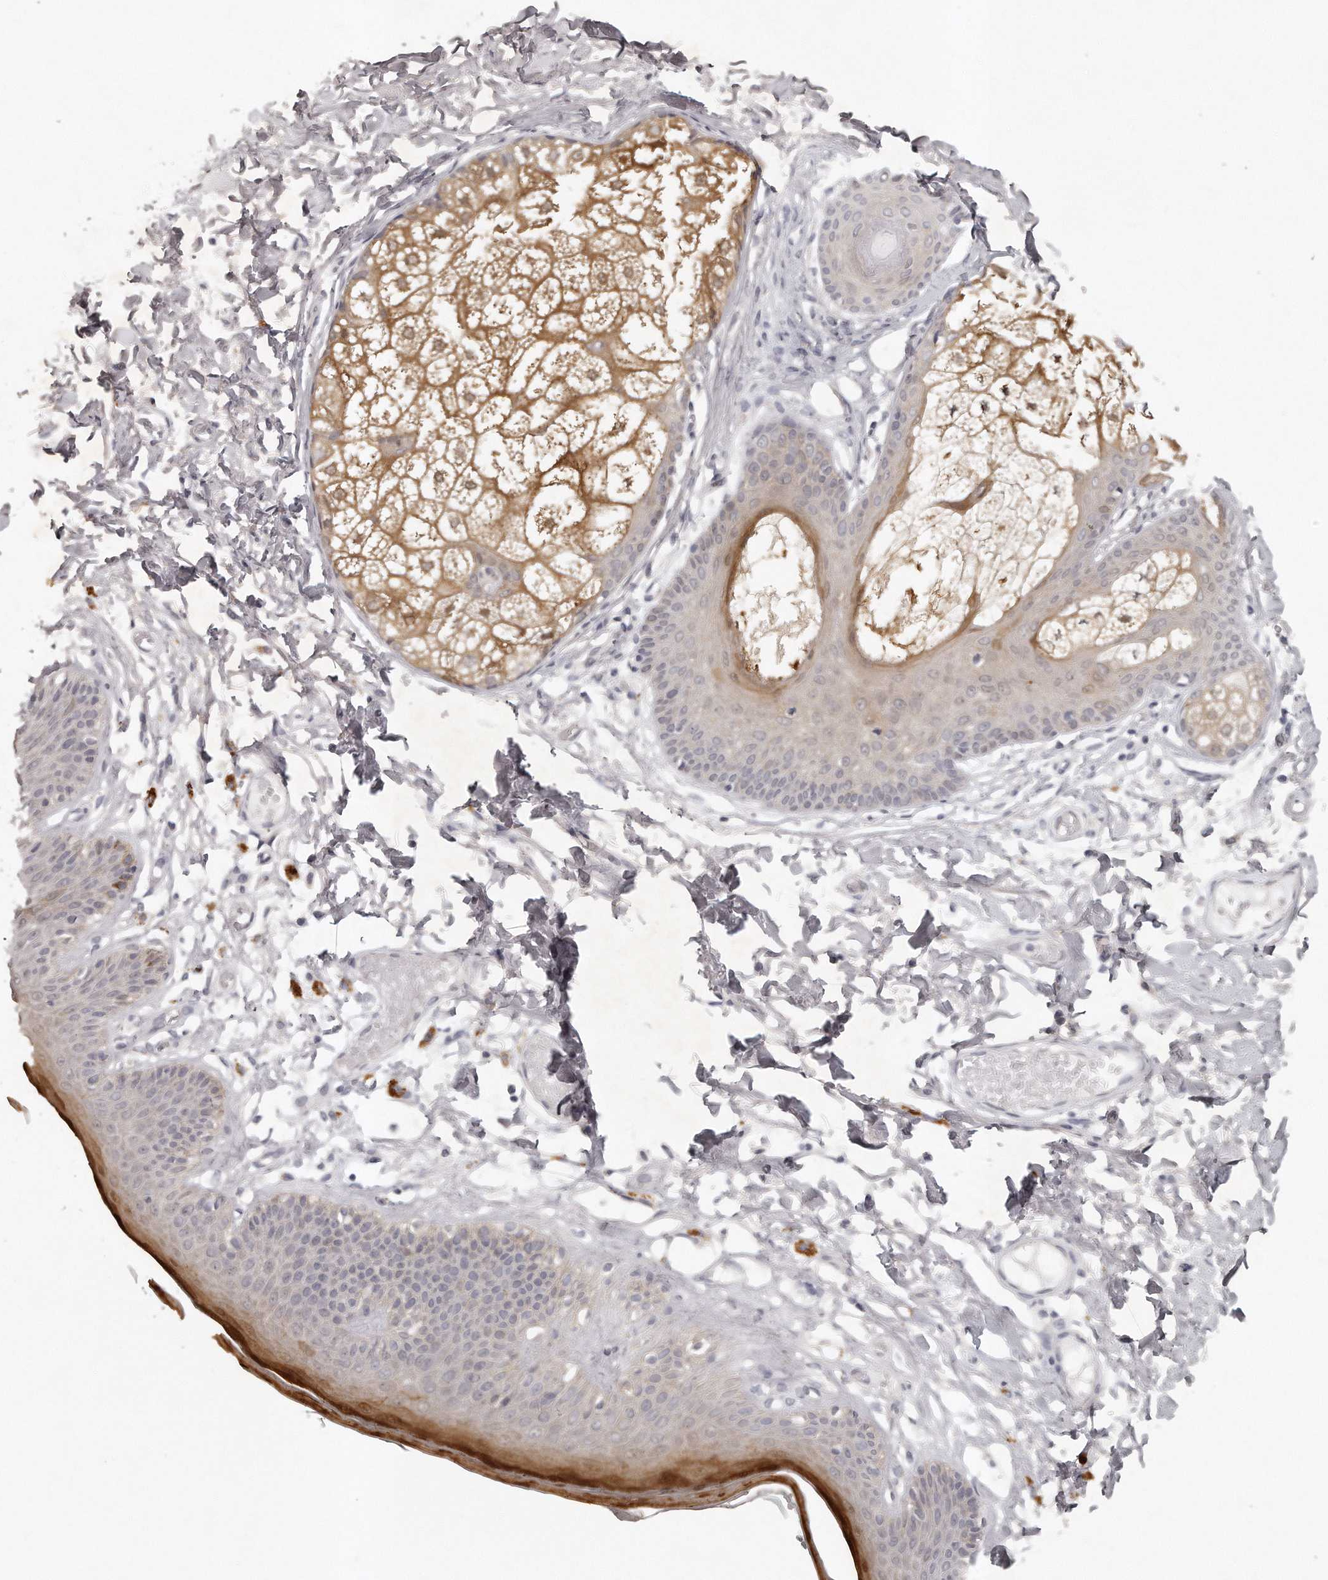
{"staining": {"intensity": "strong", "quantity": "<25%", "location": "cytoplasmic/membranous"}, "tissue": "skin", "cell_type": "Epidermal cells", "image_type": "normal", "snomed": [{"axis": "morphology", "description": "Normal tissue, NOS"}, {"axis": "topography", "description": "Vulva"}], "caption": "Protein expression analysis of normal skin reveals strong cytoplasmic/membranous staining in about <25% of epidermal cells. (Brightfield microscopy of DAB IHC at high magnification).", "gene": "GGCT", "patient": {"sex": "female", "age": 73}}